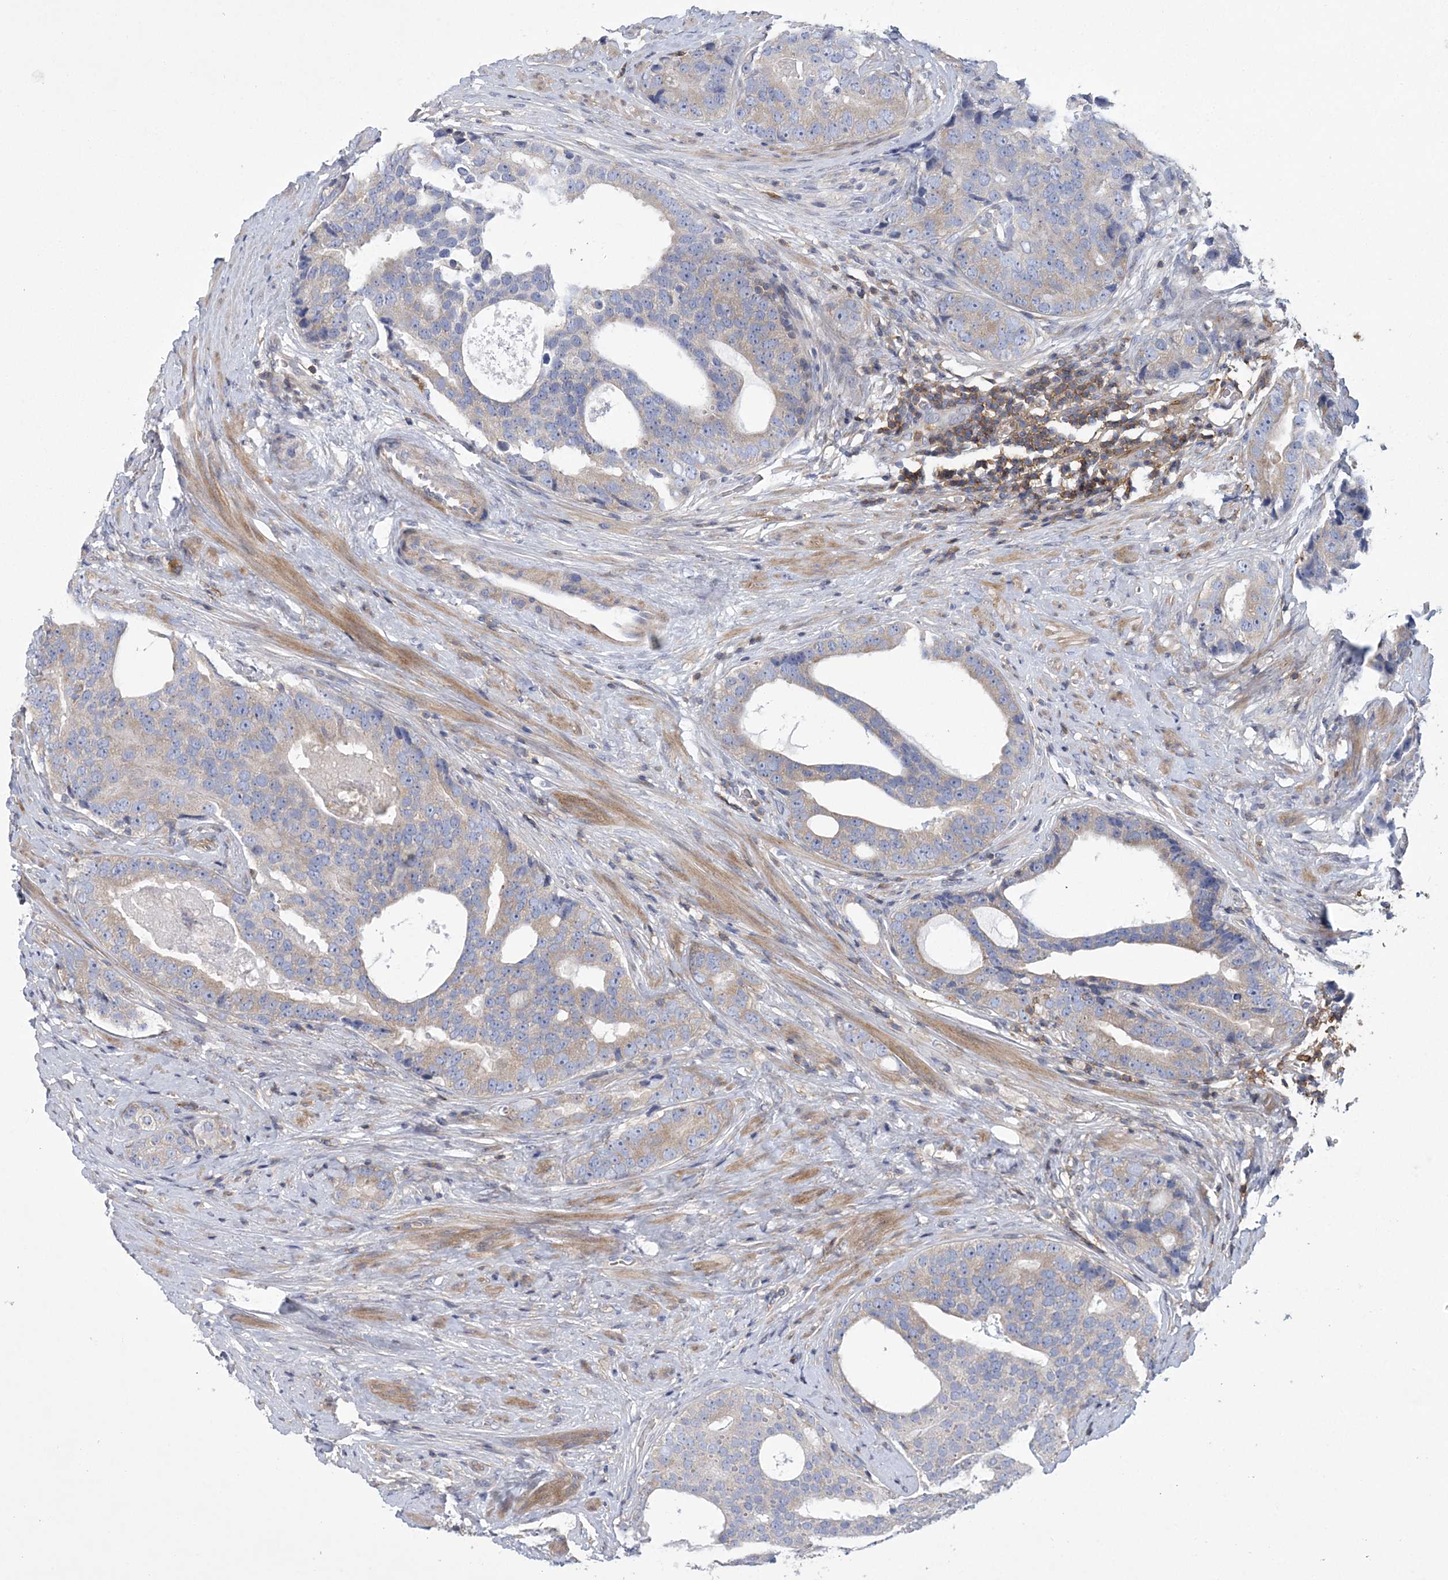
{"staining": {"intensity": "weak", "quantity": "25%-75%", "location": "cytoplasmic/membranous"}, "tissue": "prostate cancer", "cell_type": "Tumor cells", "image_type": "cancer", "snomed": [{"axis": "morphology", "description": "Adenocarcinoma, High grade"}, {"axis": "topography", "description": "Prostate"}], "caption": "A high-resolution photomicrograph shows immunohistochemistry (IHC) staining of prostate cancer (high-grade adenocarcinoma), which exhibits weak cytoplasmic/membranous positivity in approximately 25%-75% of tumor cells.", "gene": "ARSJ", "patient": {"sex": "male", "age": 56}}